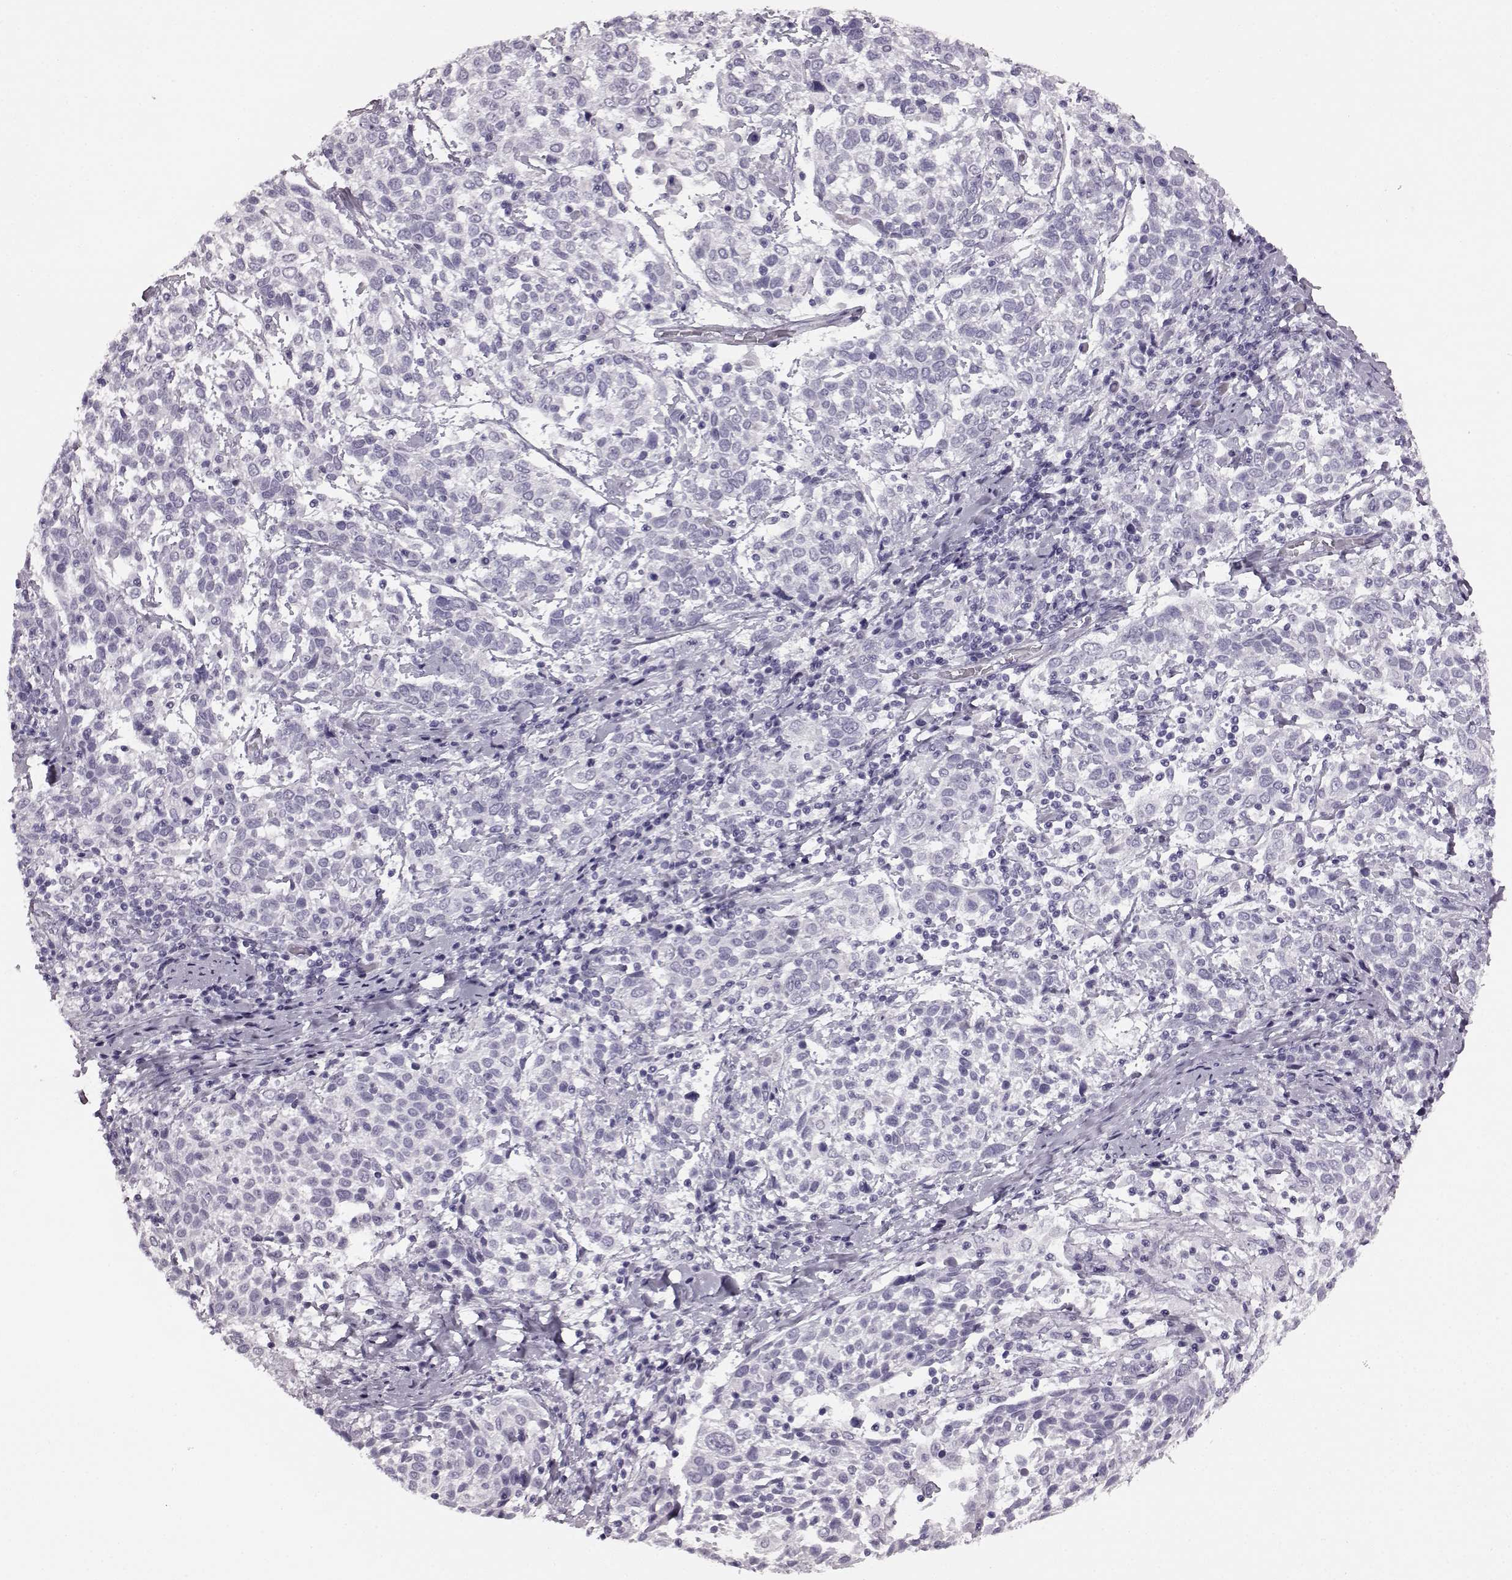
{"staining": {"intensity": "negative", "quantity": "none", "location": "none"}, "tissue": "cervical cancer", "cell_type": "Tumor cells", "image_type": "cancer", "snomed": [{"axis": "morphology", "description": "Squamous cell carcinoma, NOS"}, {"axis": "topography", "description": "Cervix"}], "caption": "Photomicrograph shows no protein staining in tumor cells of cervical cancer (squamous cell carcinoma) tissue. The staining is performed using DAB (3,3'-diaminobenzidine) brown chromogen with nuclei counter-stained in using hematoxylin.", "gene": "AIPL1", "patient": {"sex": "female", "age": 61}}